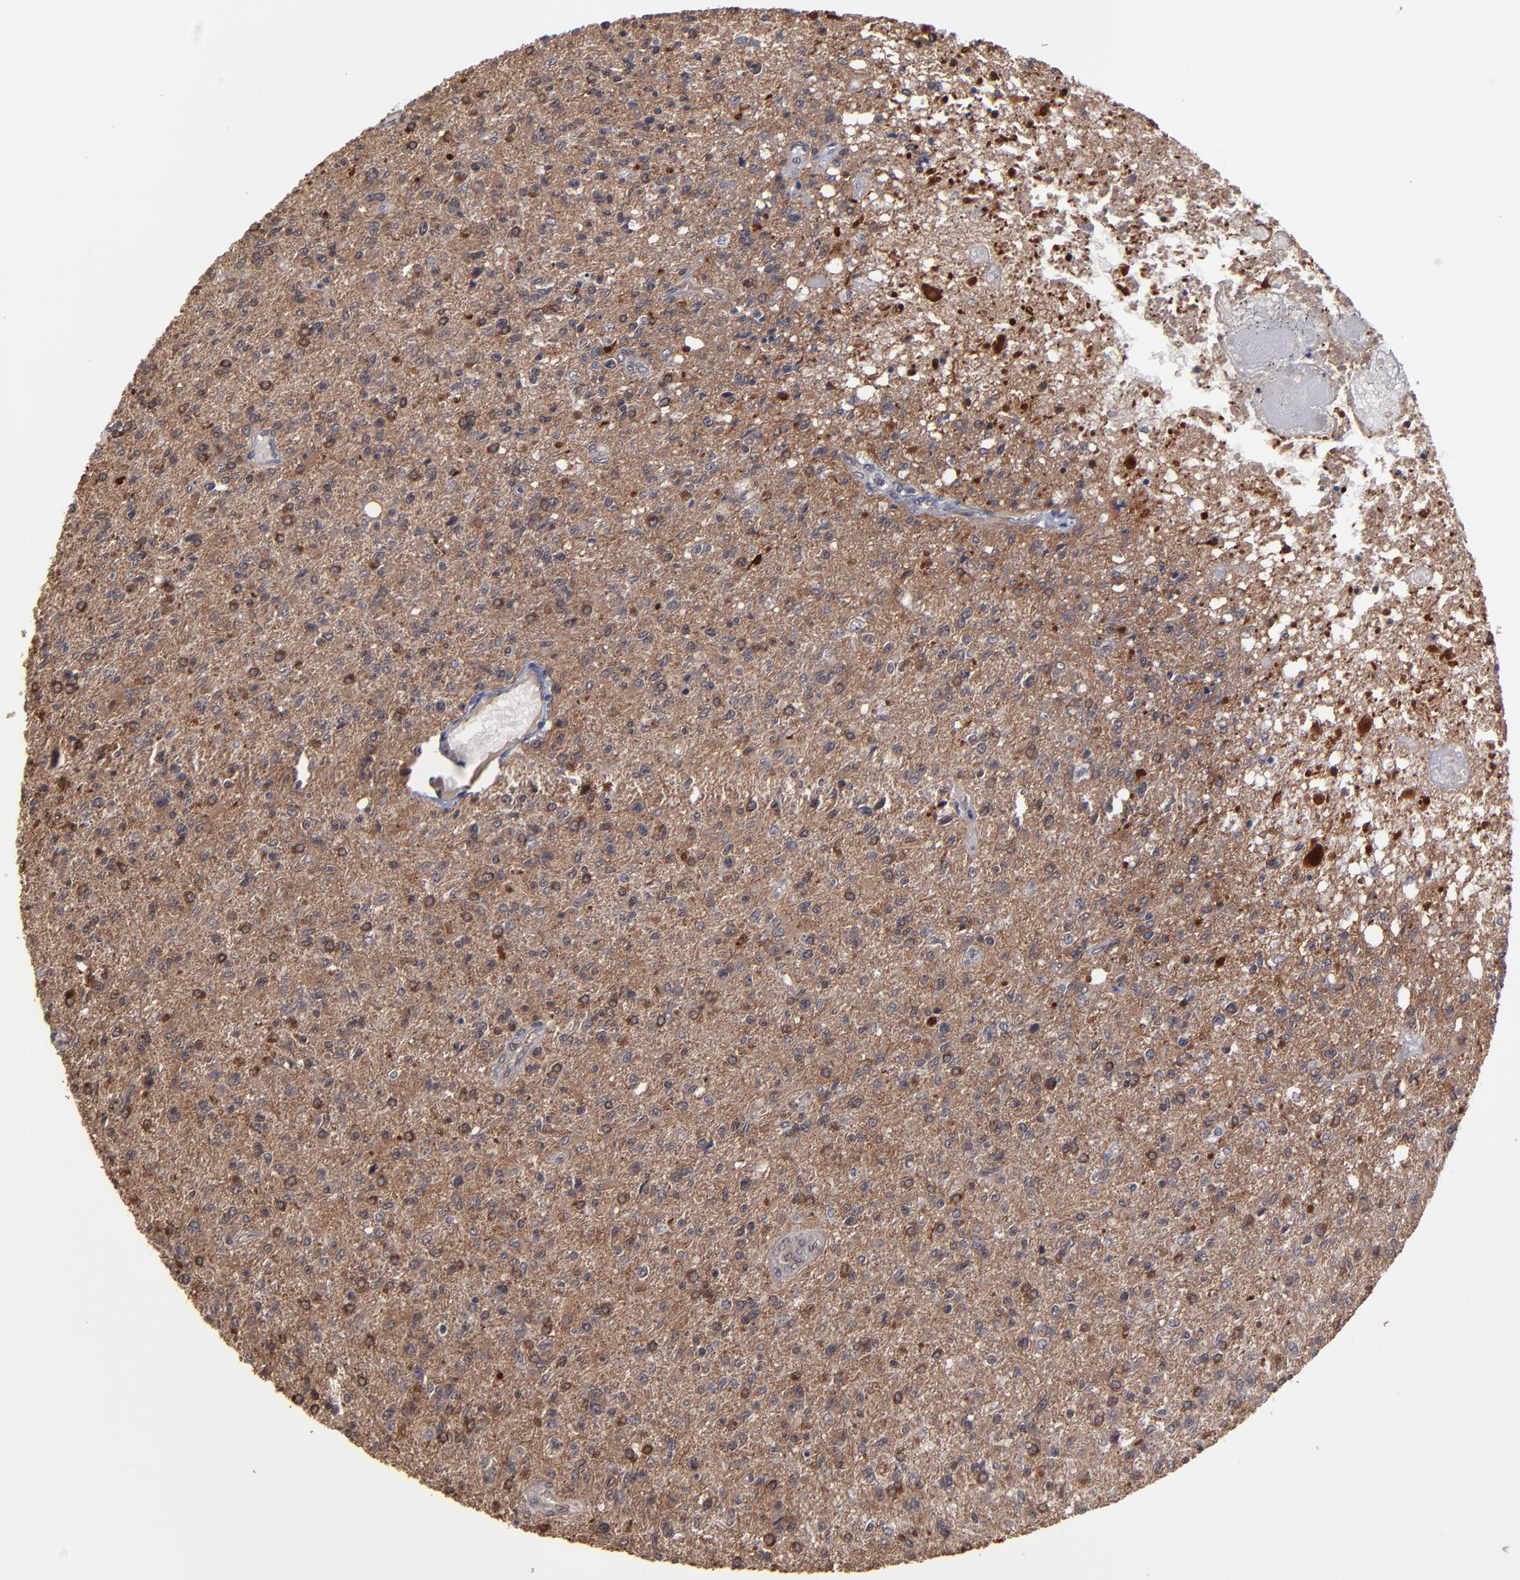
{"staining": {"intensity": "moderate", "quantity": ">75%", "location": "cytoplasmic/membranous"}, "tissue": "glioma", "cell_type": "Tumor cells", "image_type": "cancer", "snomed": [{"axis": "morphology", "description": "Glioma, malignant, High grade"}, {"axis": "topography", "description": "Cerebral cortex"}], "caption": "Moderate cytoplasmic/membranous positivity for a protein is seen in about >75% of tumor cells of glioma using IHC.", "gene": "CHL1", "patient": {"sex": "male", "age": 76}}